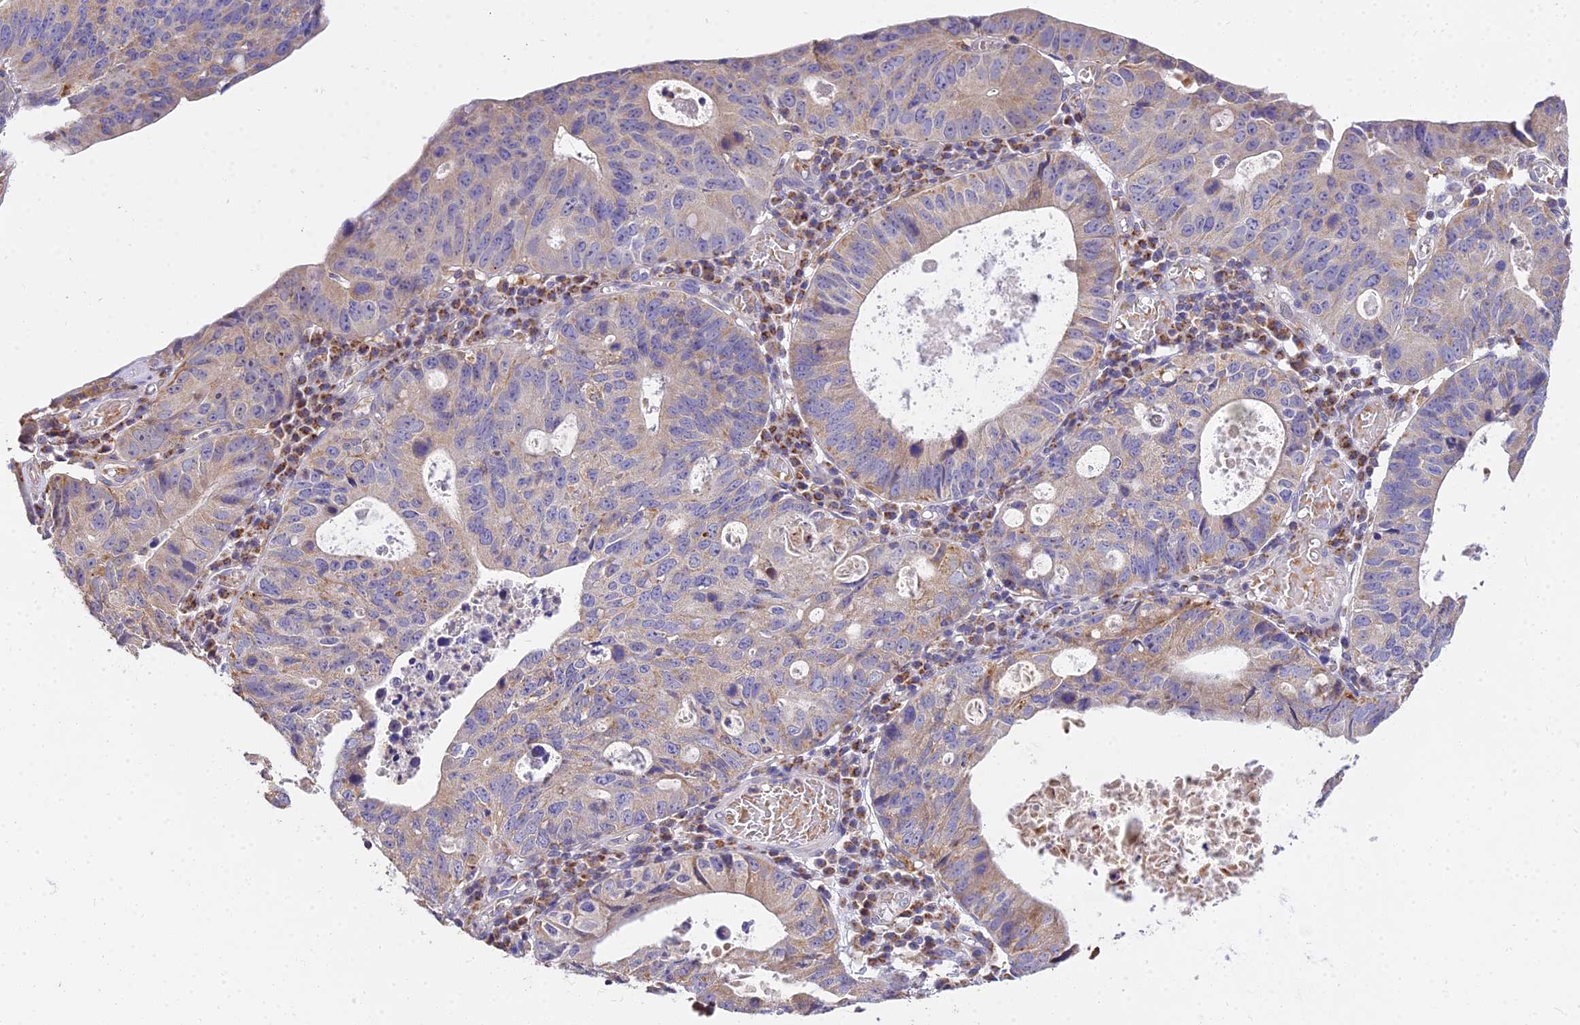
{"staining": {"intensity": "moderate", "quantity": "<25%", "location": "cytoplasmic/membranous"}, "tissue": "stomach cancer", "cell_type": "Tumor cells", "image_type": "cancer", "snomed": [{"axis": "morphology", "description": "Adenocarcinoma, NOS"}, {"axis": "topography", "description": "Stomach"}], "caption": "Approximately <25% of tumor cells in stomach cancer display moderate cytoplasmic/membranous protein positivity as visualized by brown immunohistochemical staining.", "gene": "ARL8B", "patient": {"sex": "male", "age": 59}}